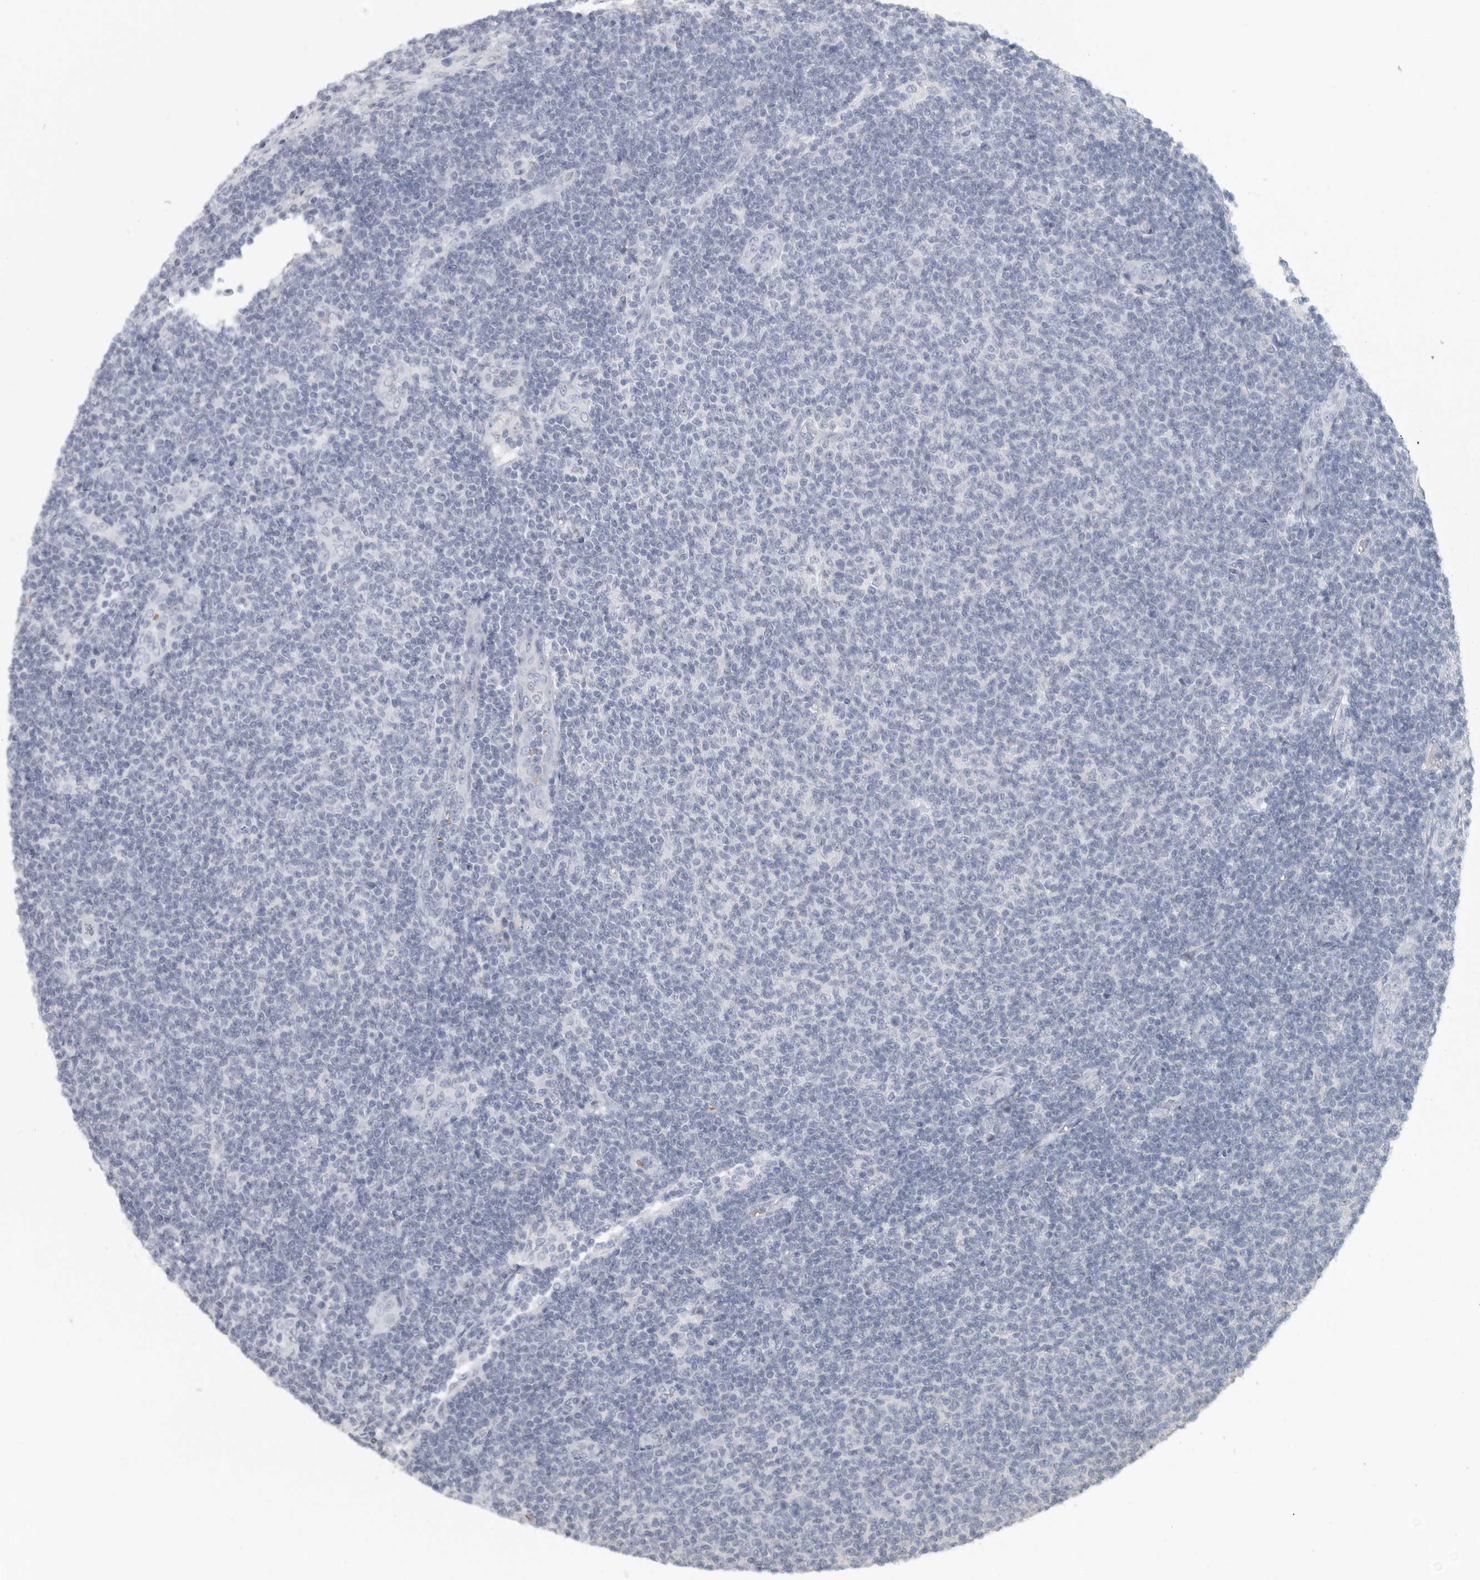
{"staining": {"intensity": "negative", "quantity": "none", "location": "none"}, "tissue": "lymphoma", "cell_type": "Tumor cells", "image_type": "cancer", "snomed": [{"axis": "morphology", "description": "Malignant lymphoma, non-Hodgkin's type, Low grade"}, {"axis": "topography", "description": "Lymph node"}], "caption": "A histopathology image of human malignant lymphoma, non-Hodgkin's type (low-grade) is negative for staining in tumor cells.", "gene": "DNAJC11", "patient": {"sex": "male", "age": 66}}